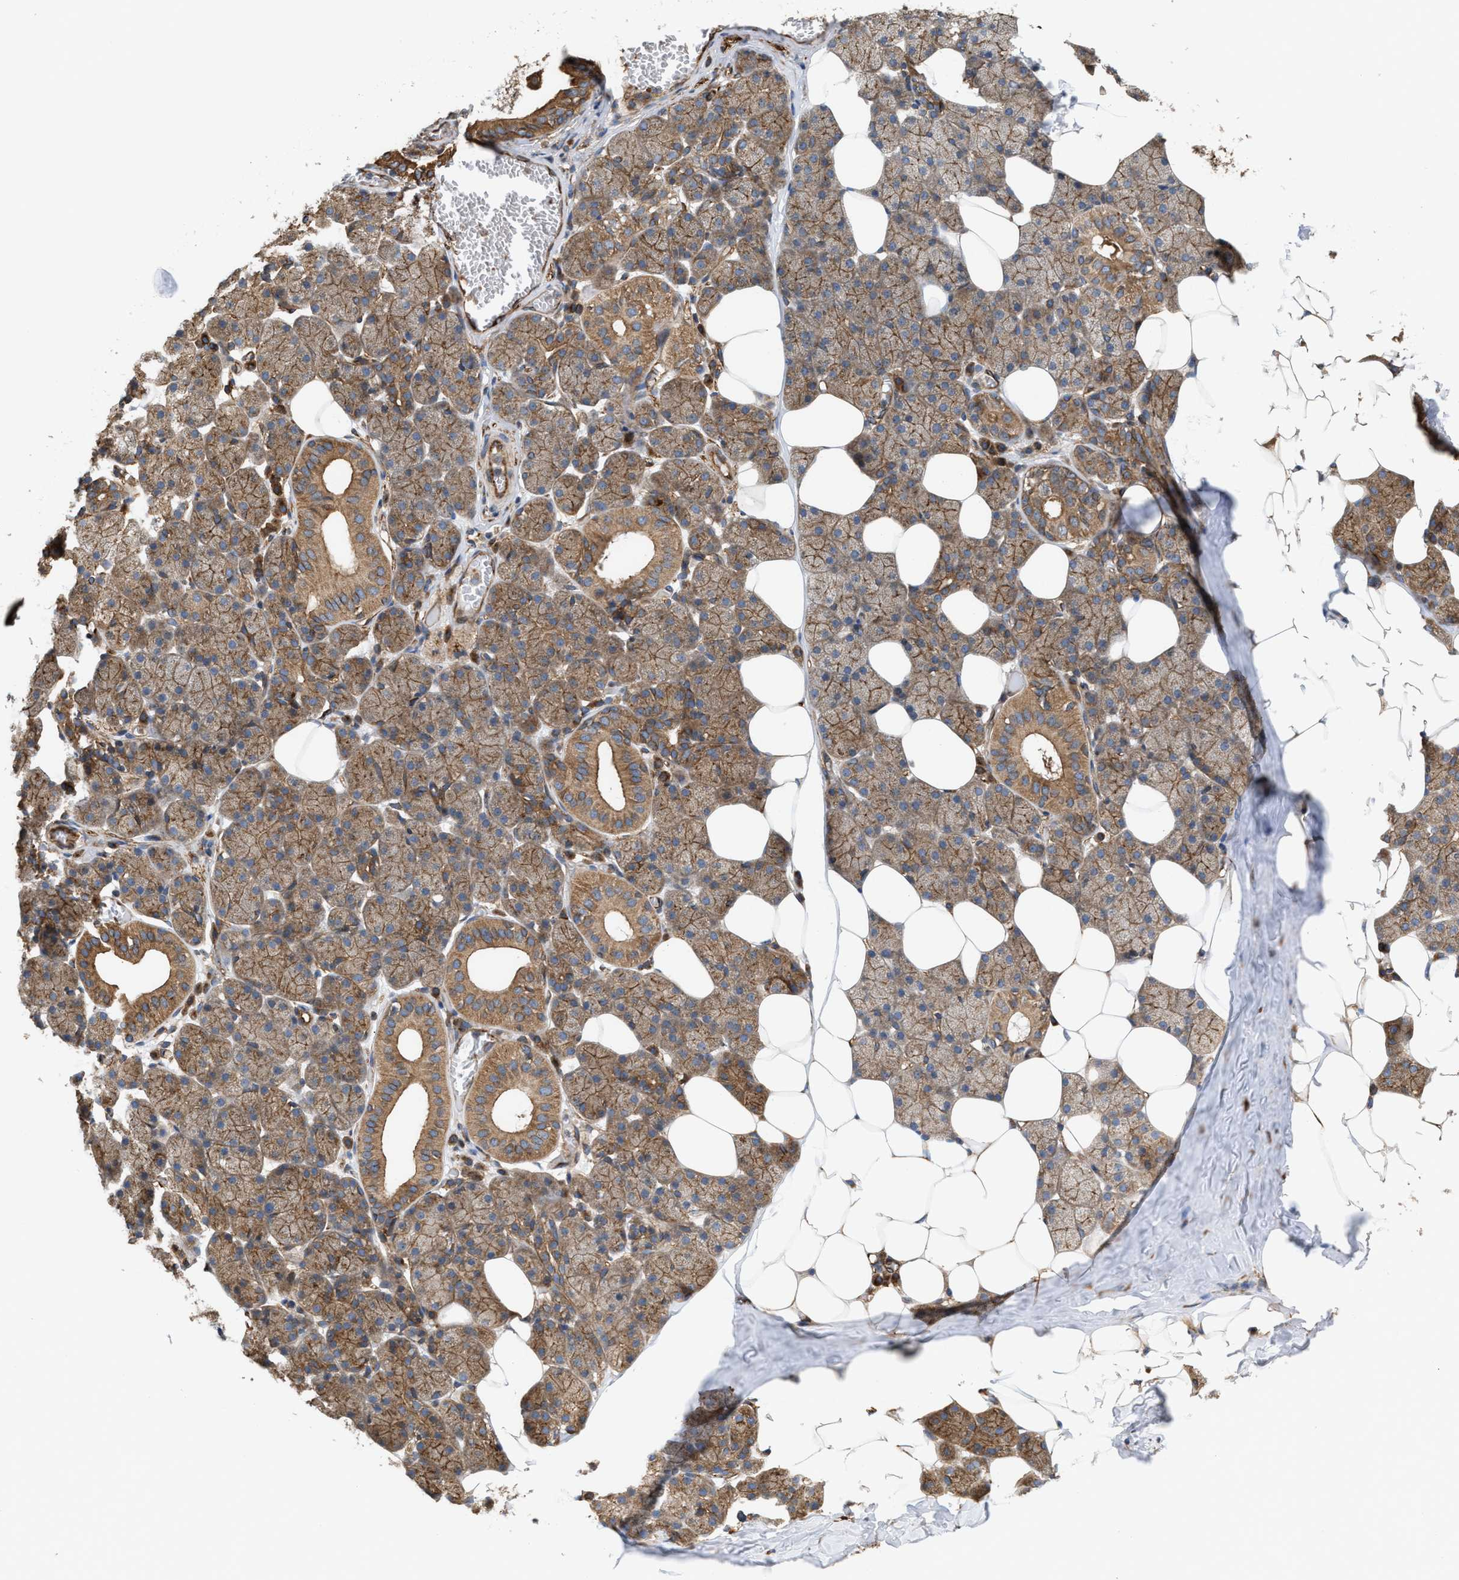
{"staining": {"intensity": "moderate", "quantity": ">75%", "location": "cytoplasmic/membranous"}, "tissue": "salivary gland", "cell_type": "Glandular cells", "image_type": "normal", "snomed": [{"axis": "morphology", "description": "Normal tissue, NOS"}, {"axis": "topography", "description": "Salivary gland"}], "caption": "Glandular cells reveal moderate cytoplasmic/membranous positivity in about >75% of cells in unremarkable salivary gland.", "gene": "EPS15L1", "patient": {"sex": "female", "age": 33}}